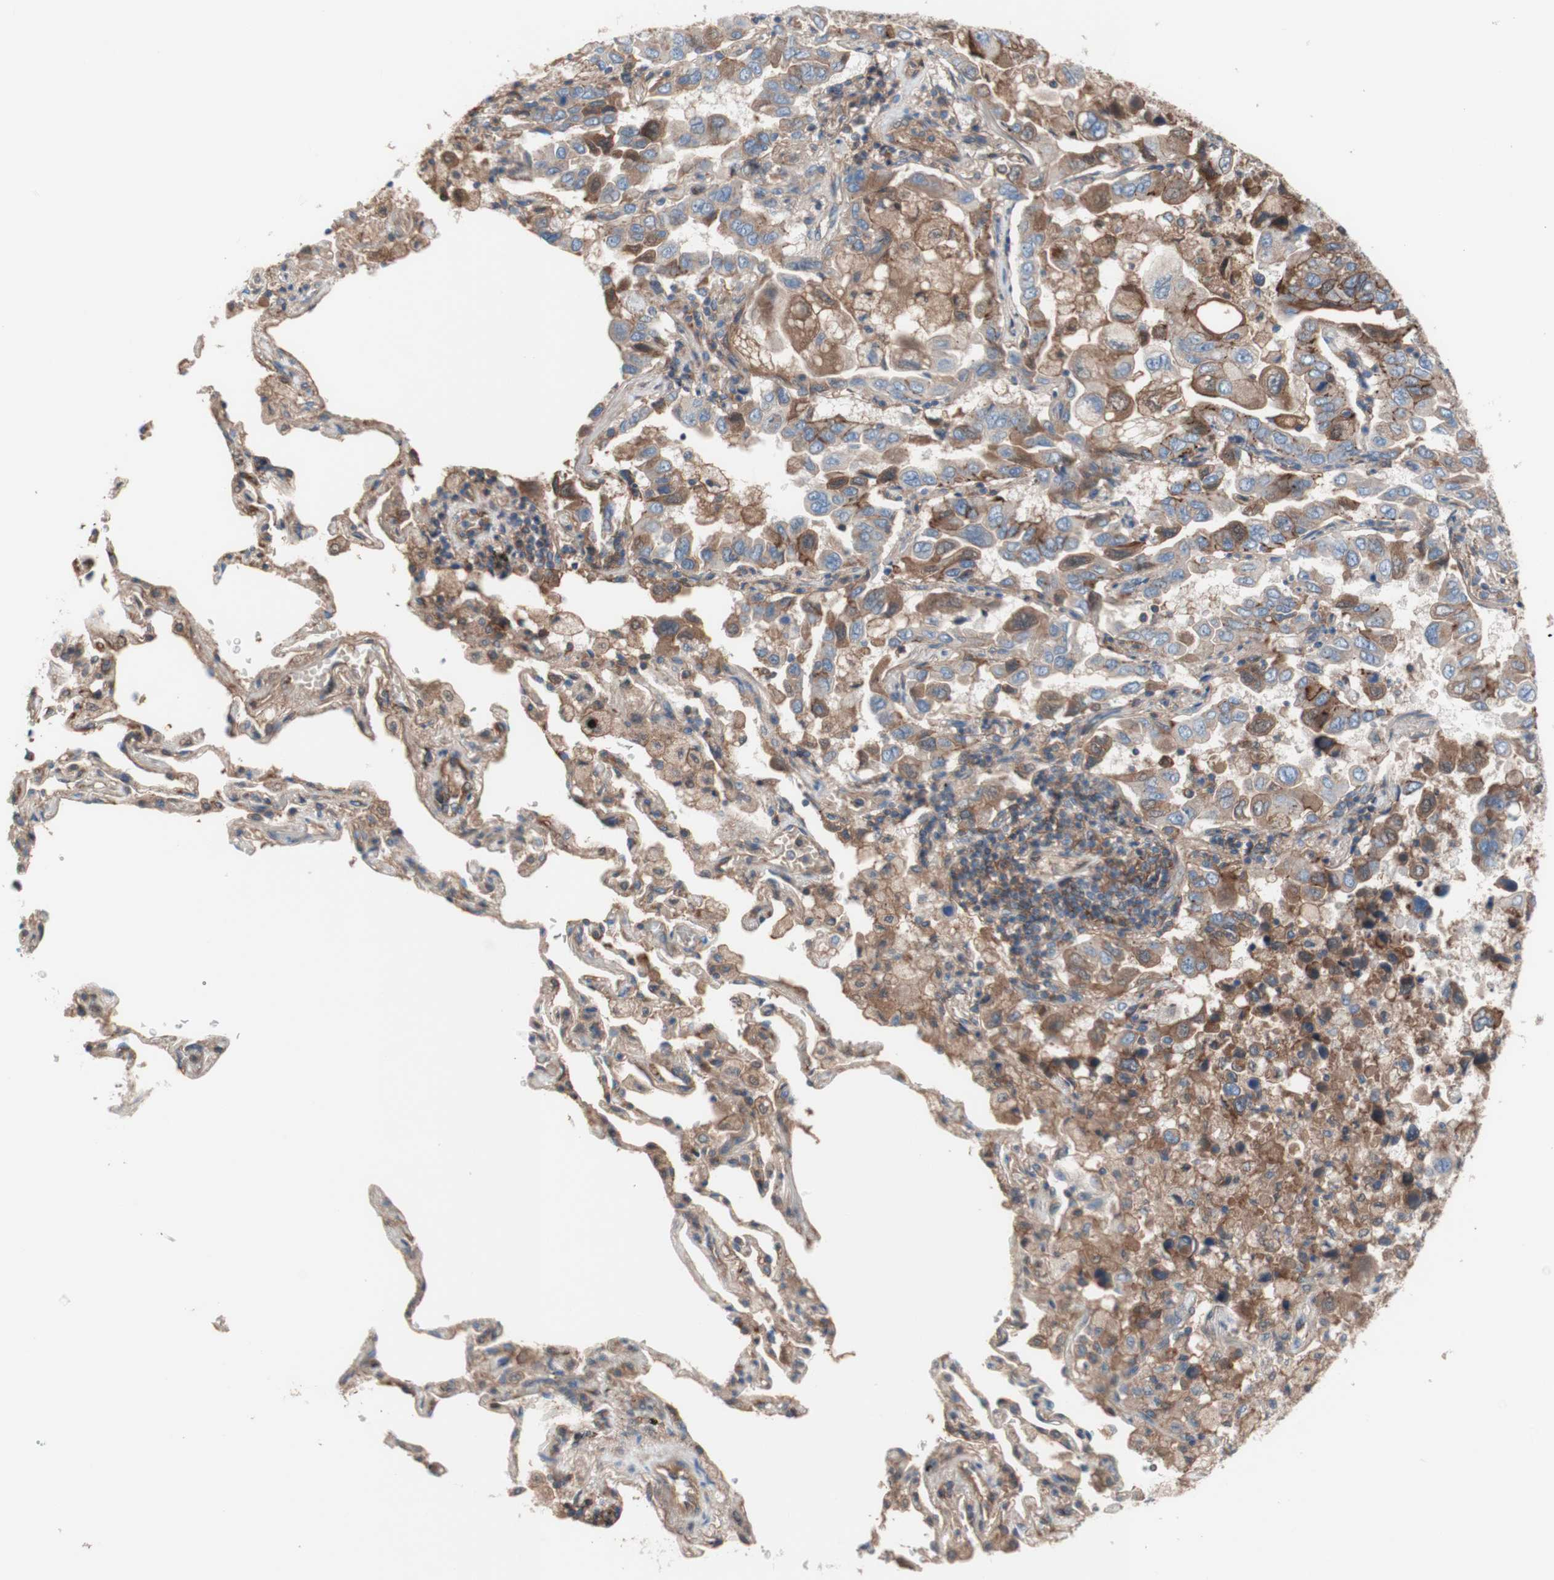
{"staining": {"intensity": "moderate", "quantity": ">75%", "location": "cytoplasmic/membranous"}, "tissue": "lung cancer", "cell_type": "Tumor cells", "image_type": "cancer", "snomed": [{"axis": "morphology", "description": "Adenocarcinoma, NOS"}, {"axis": "topography", "description": "Lung"}], "caption": "This is a photomicrograph of immunohistochemistry (IHC) staining of lung adenocarcinoma, which shows moderate positivity in the cytoplasmic/membranous of tumor cells.", "gene": "CD46", "patient": {"sex": "male", "age": 64}}